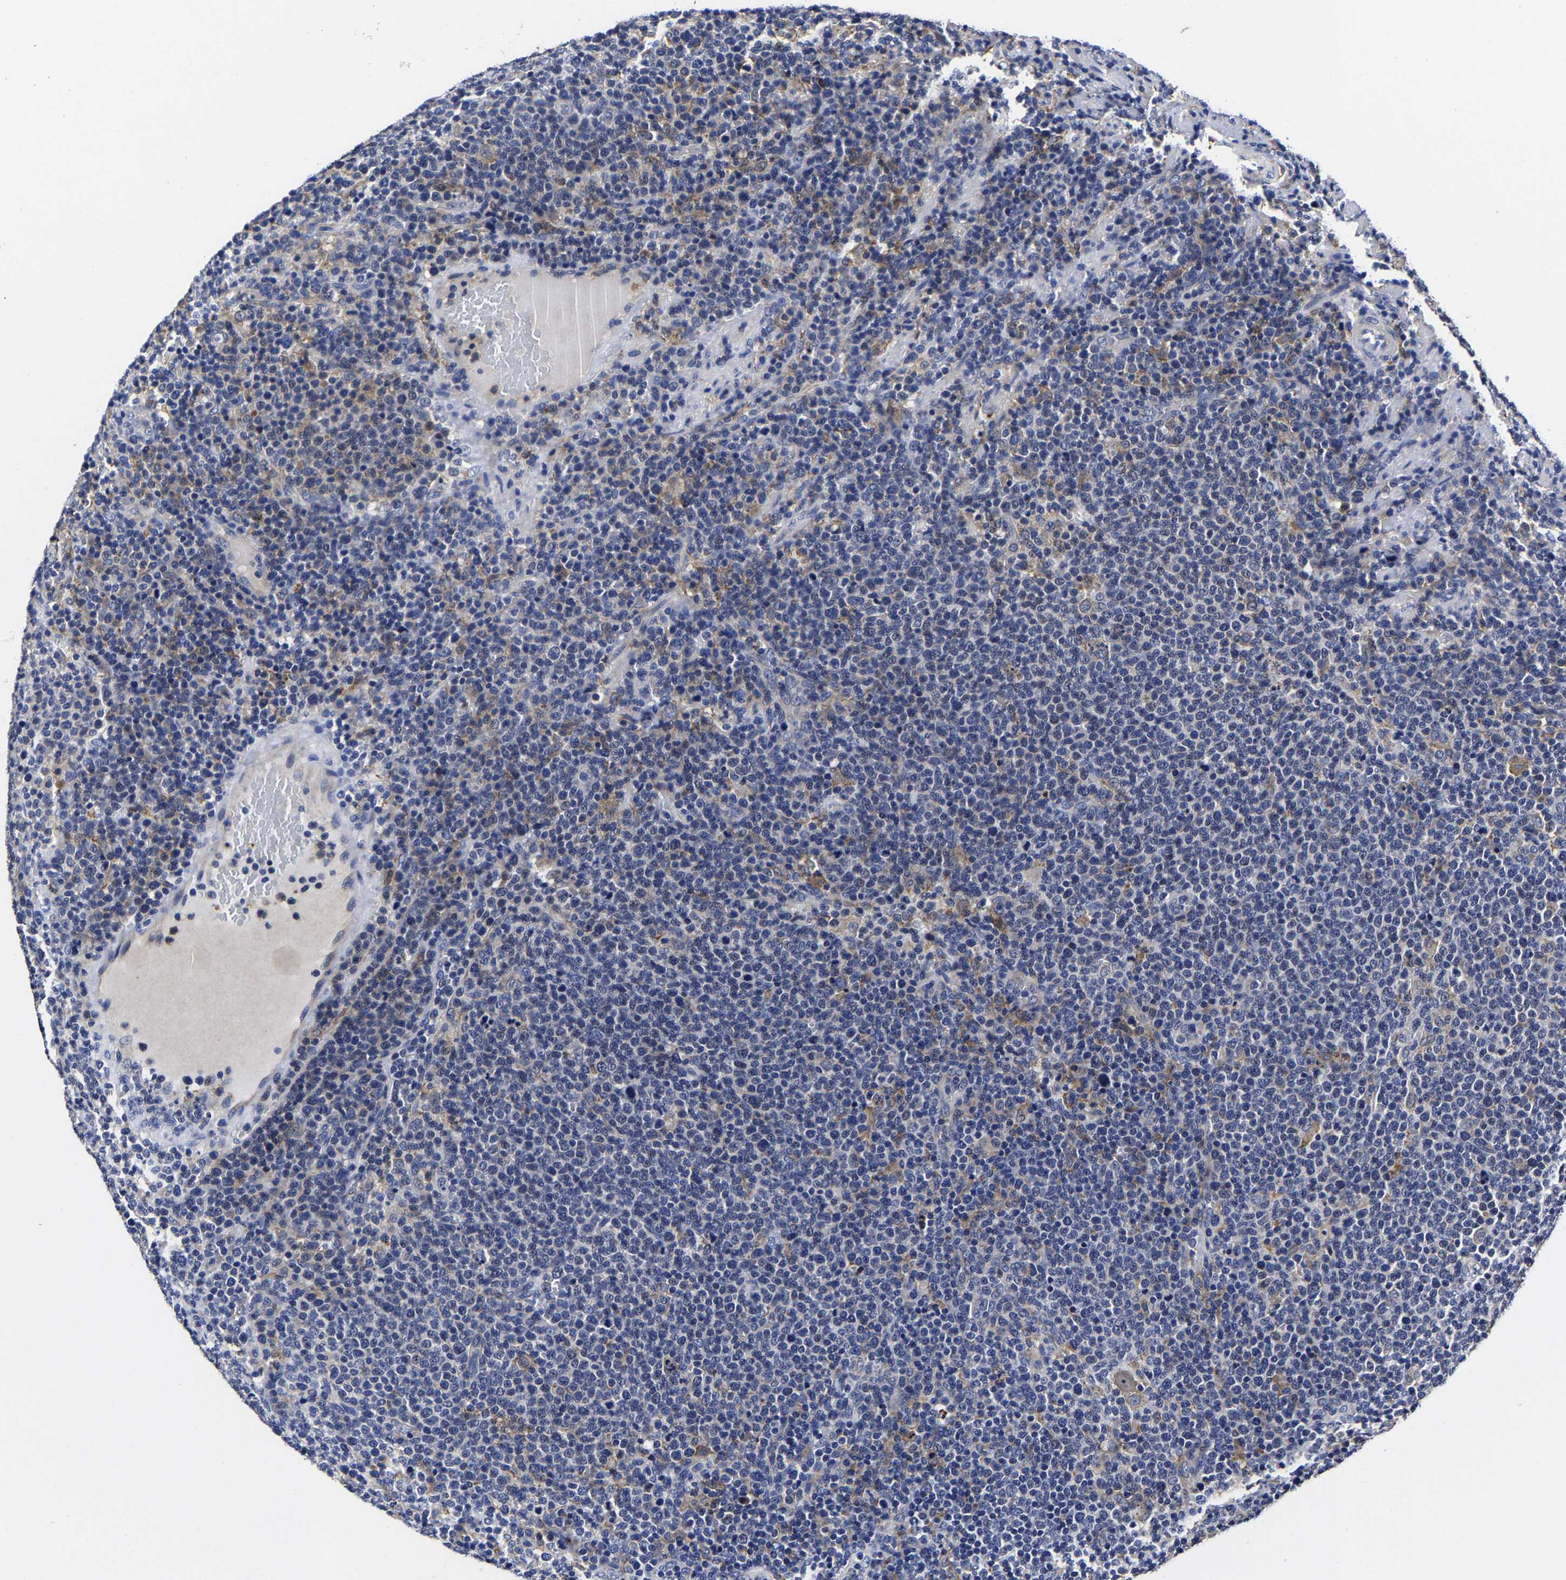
{"staining": {"intensity": "negative", "quantity": "none", "location": "none"}, "tissue": "lymphoma", "cell_type": "Tumor cells", "image_type": "cancer", "snomed": [{"axis": "morphology", "description": "Malignant lymphoma, non-Hodgkin's type, High grade"}, {"axis": "topography", "description": "Lymph node"}], "caption": "Lymphoma was stained to show a protein in brown. There is no significant expression in tumor cells.", "gene": "AASS", "patient": {"sex": "male", "age": 61}}